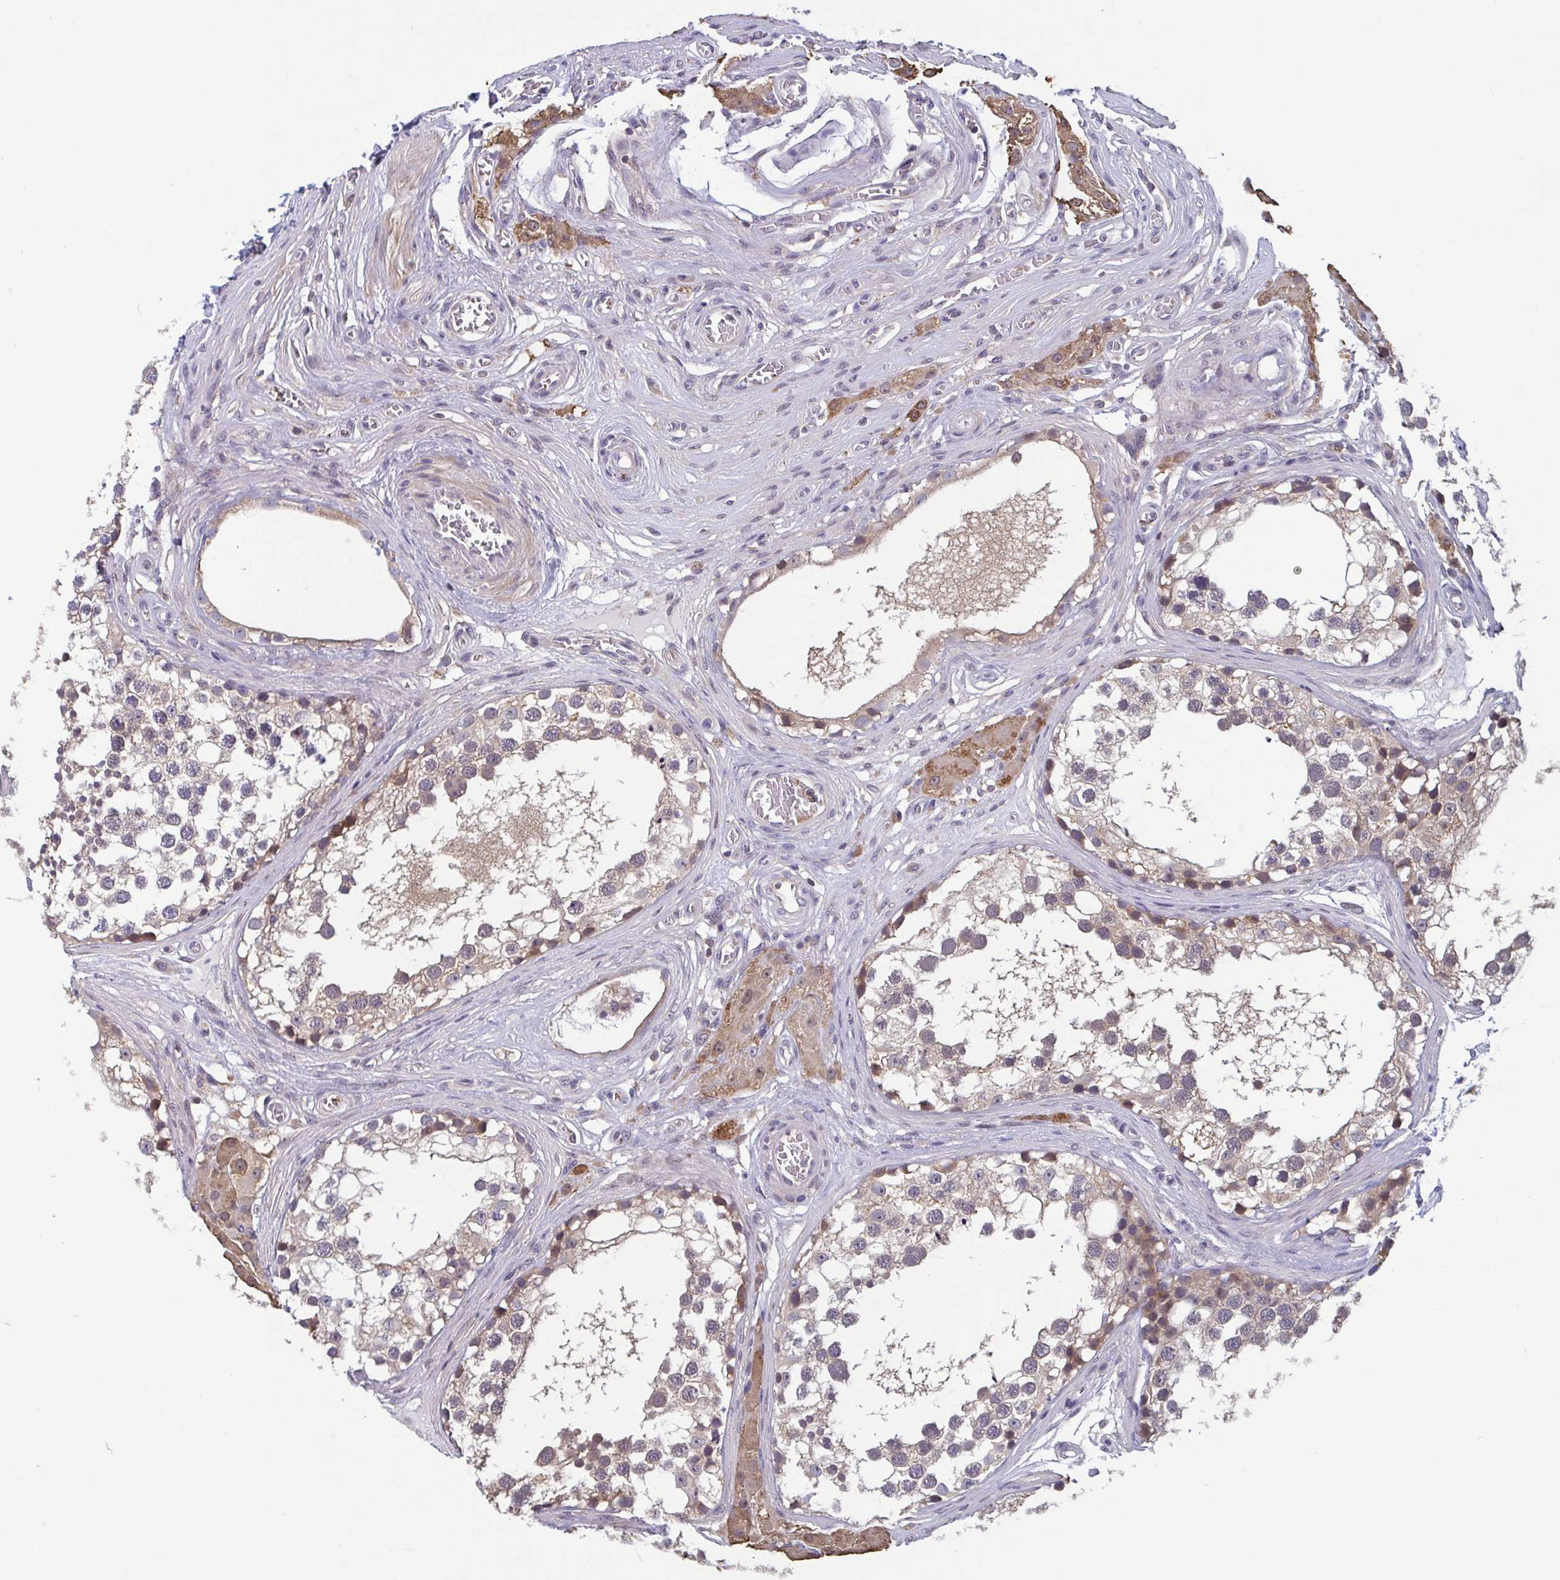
{"staining": {"intensity": "weak", "quantity": "25%-75%", "location": "cytoplasmic/membranous"}, "tissue": "testis", "cell_type": "Cells in seminiferous ducts", "image_type": "normal", "snomed": [{"axis": "morphology", "description": "Normal tissue, NOS"}, {"axis": "morphology", "description": "Seminoma, NOS"}, {"axis": "topography", "description": "Testis"}], "caption": "Testis stained with DAB (3,3'-diaminobenzidine) immunohistochemistry (IHC) shows low levels of weak cytoplasmic/membranous expression in about 25%-75% of cells in seminiferous ducts. (IHC, brightfield microscopy, high magnification).", "gene": "LRRC38", "patient": {"sex": "male", "age": 65}}